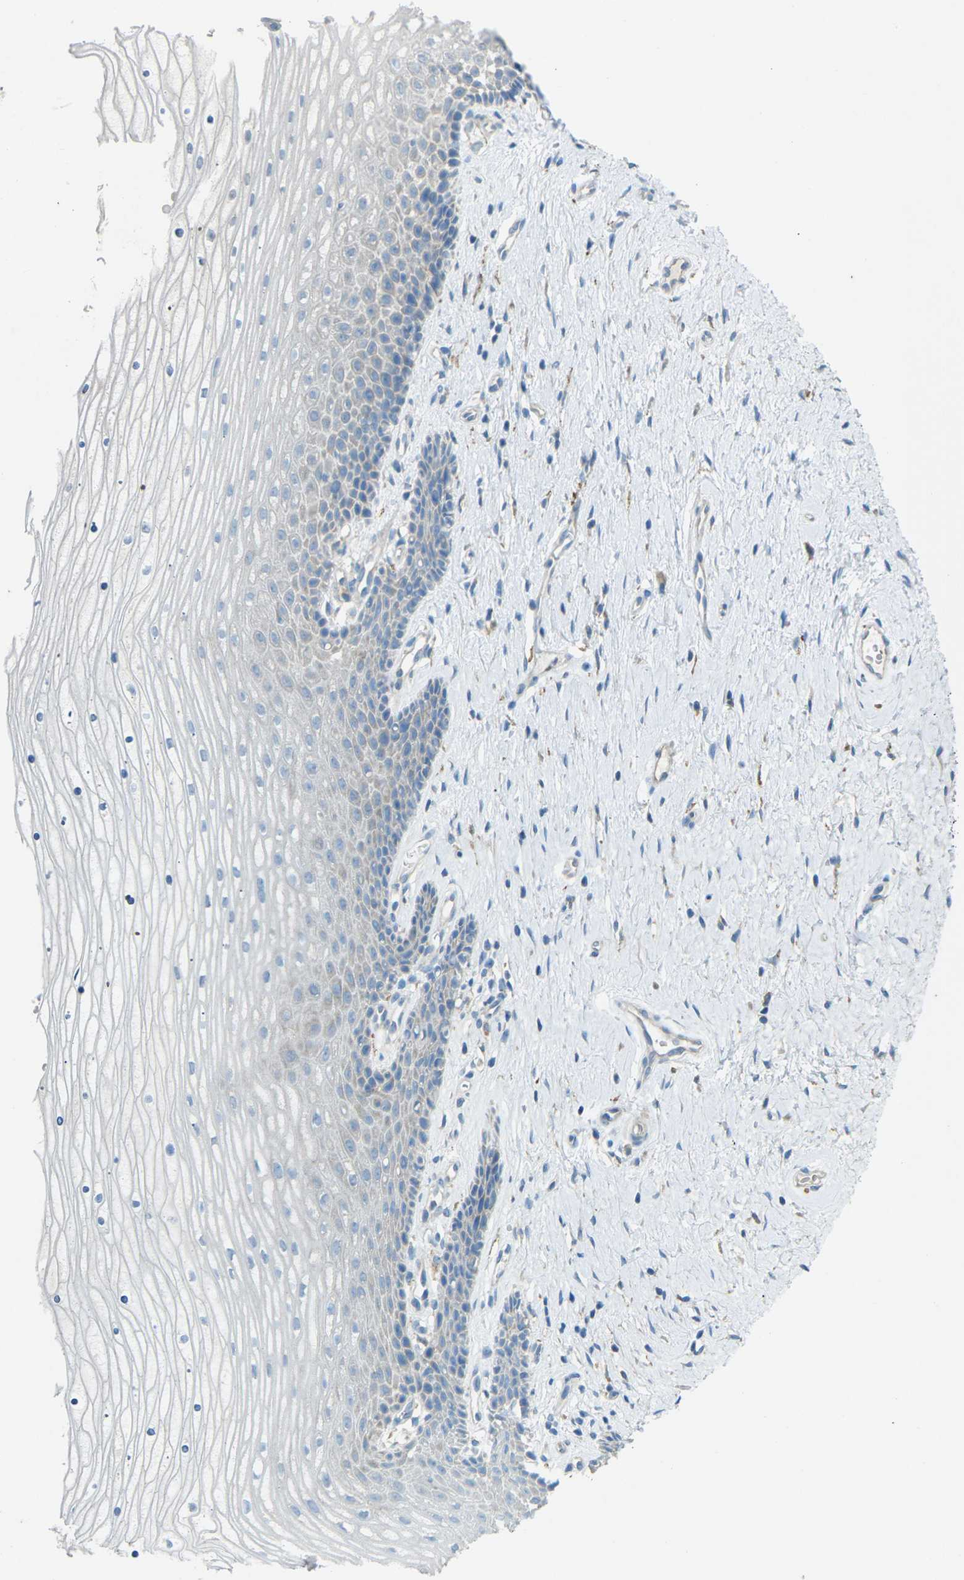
{"staining": {"intensity": "negative", "quantity": "none", "location": "none"}, "tissue": "cervix", "cell_type": "Glandular cells", "image_type": "normal", "snomed": [{"axis": "morphology", "description": "Normal tissue, NOS"}, {"axis": "topography", "description": "Cervix"}], "caption": "High magnification brightfield microscopy of normal cervix stained with DAB (3,3'-diaminobenzidine) (brown) and counterstained with hematoxylin (blue): glandular cells show no significant staining. The staining was performed using DAB to visualize the protein expression in brown, while the nuclei were stained in blue with hematoxylin (Magnification: 20x).", "gene": "MYLK4", "patient": {"sex": "female", "age": 39}}